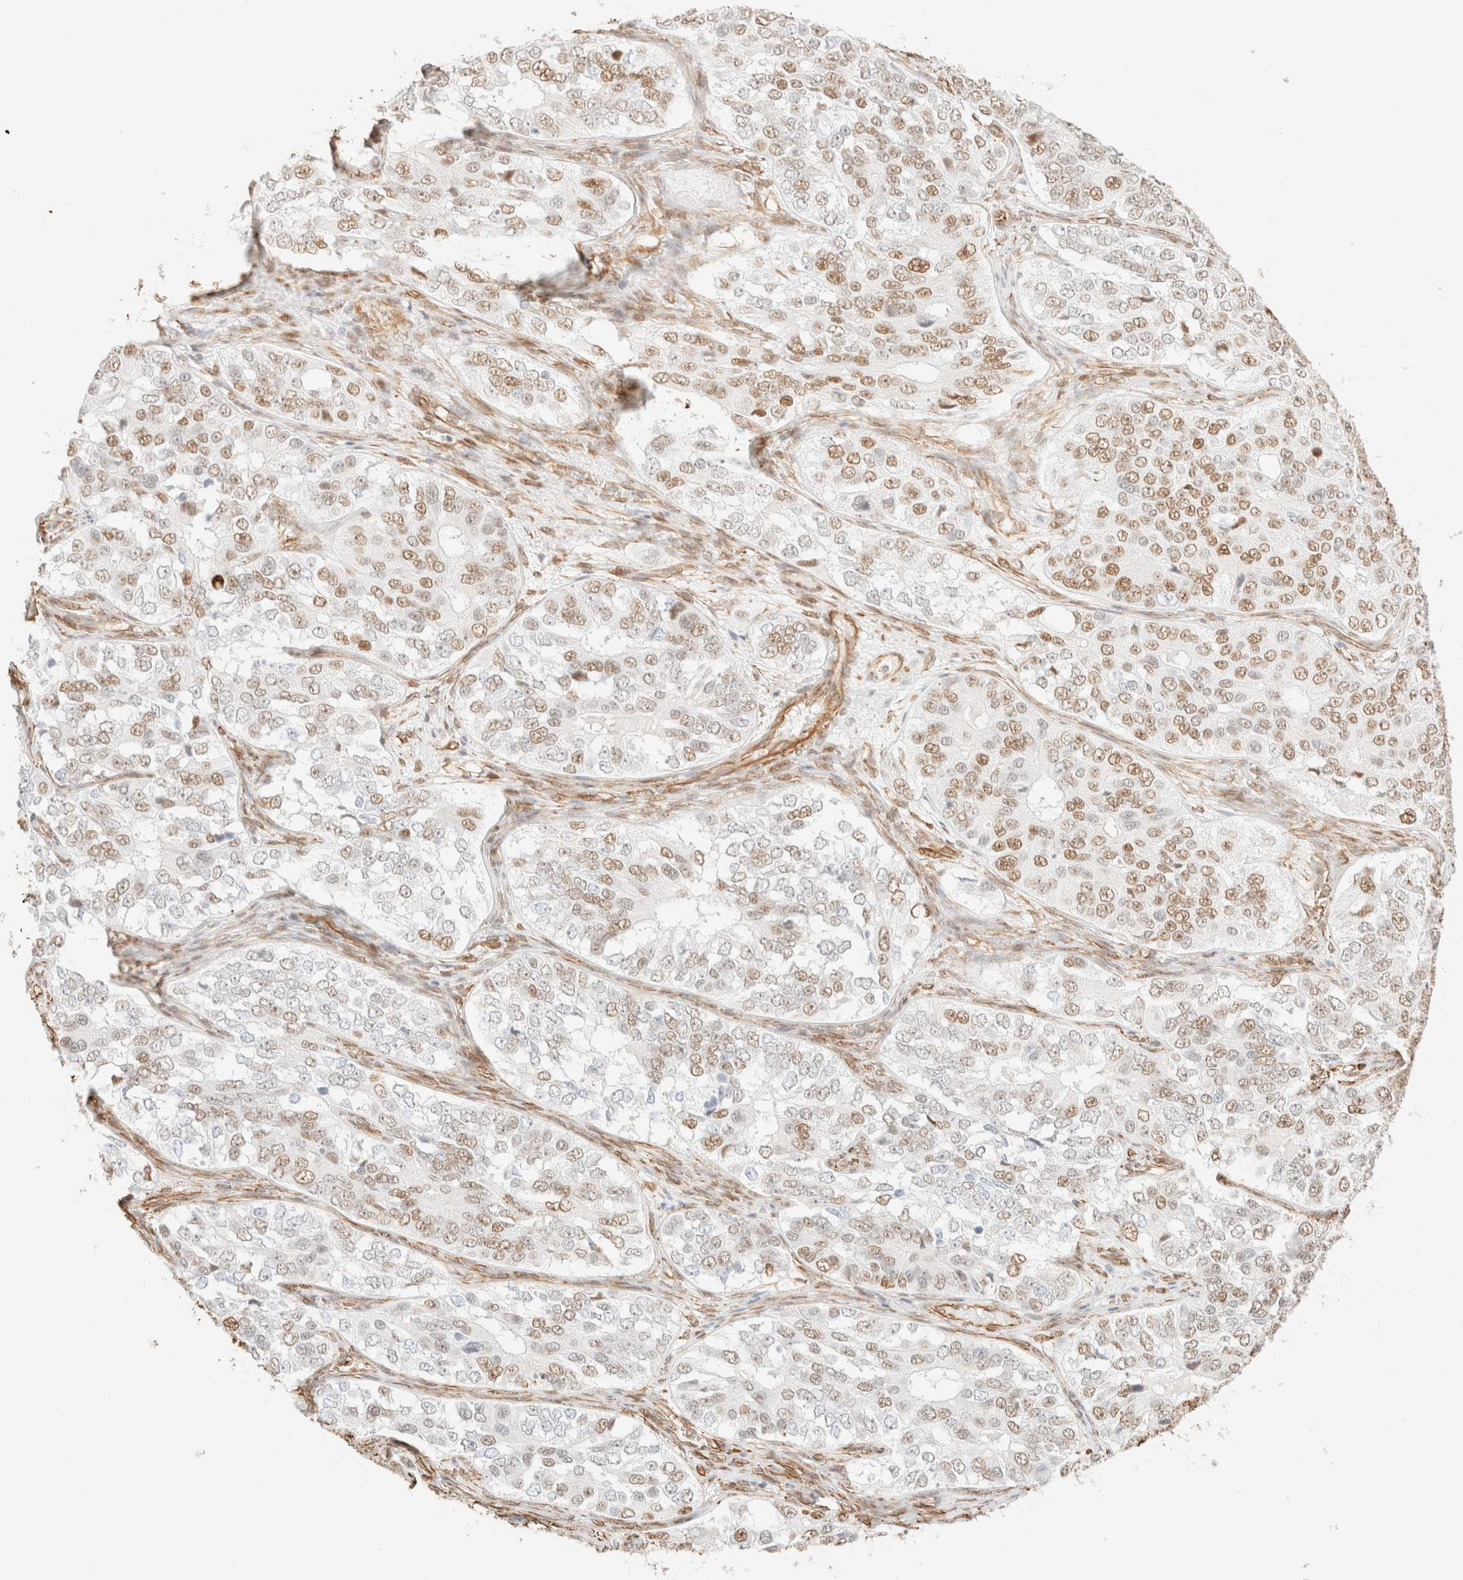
{"staining": {"intensity": "moderate", "quantity": "25%-75%", "location": "nuclear"}, "tissue": "ovarian cancer", "cell_type": "Tumor cells", "image_type": "cancer", "snomed": [{"axis": "morphology", "description": "Carcinoma, endometroid"}, {"axis": "topography", "description": "Ovary"}], "caption": "A photomicrograph of endometroid carcinoma (ovarian) stained for a protein displays moderate nuclear brown staining in tumor cells.", "gene": "ZSCAN18", "patient": {"sex": "female", "age": 51}}